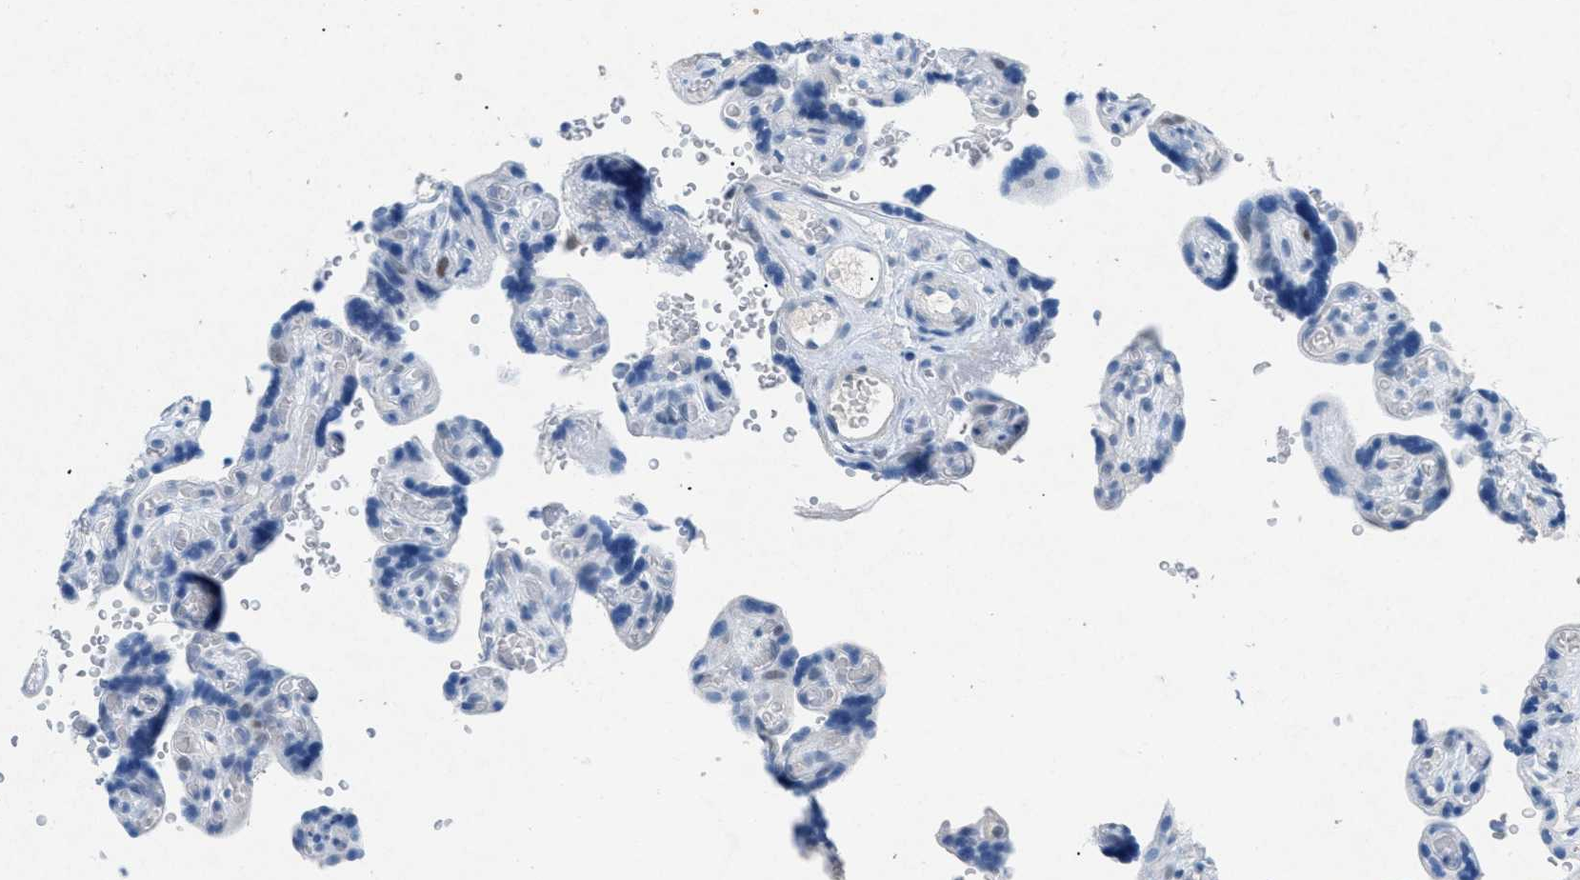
{"staining": {"intensity": "negative", "quantity": "none", "location": "none"}, "tissue": "placenta", "cell_type": "Decidual cells", "image_type": "normal", "snomed": [{"axis": "morphology", "description": "Normal tissue, NOS"}, {"axis": "topography", "description": "Placenta"}], "caption": "This photomicrograph is of normal placenta stained with immunohistochemistry (IHC) to label a protein in brown with the nuclei are counter-stained blue. There is no expression in decidual cells. (IHC, brightfield microscopy, high magnification).", "gene": "TASOR", "patient": {"sex": "female", "age": 30}}